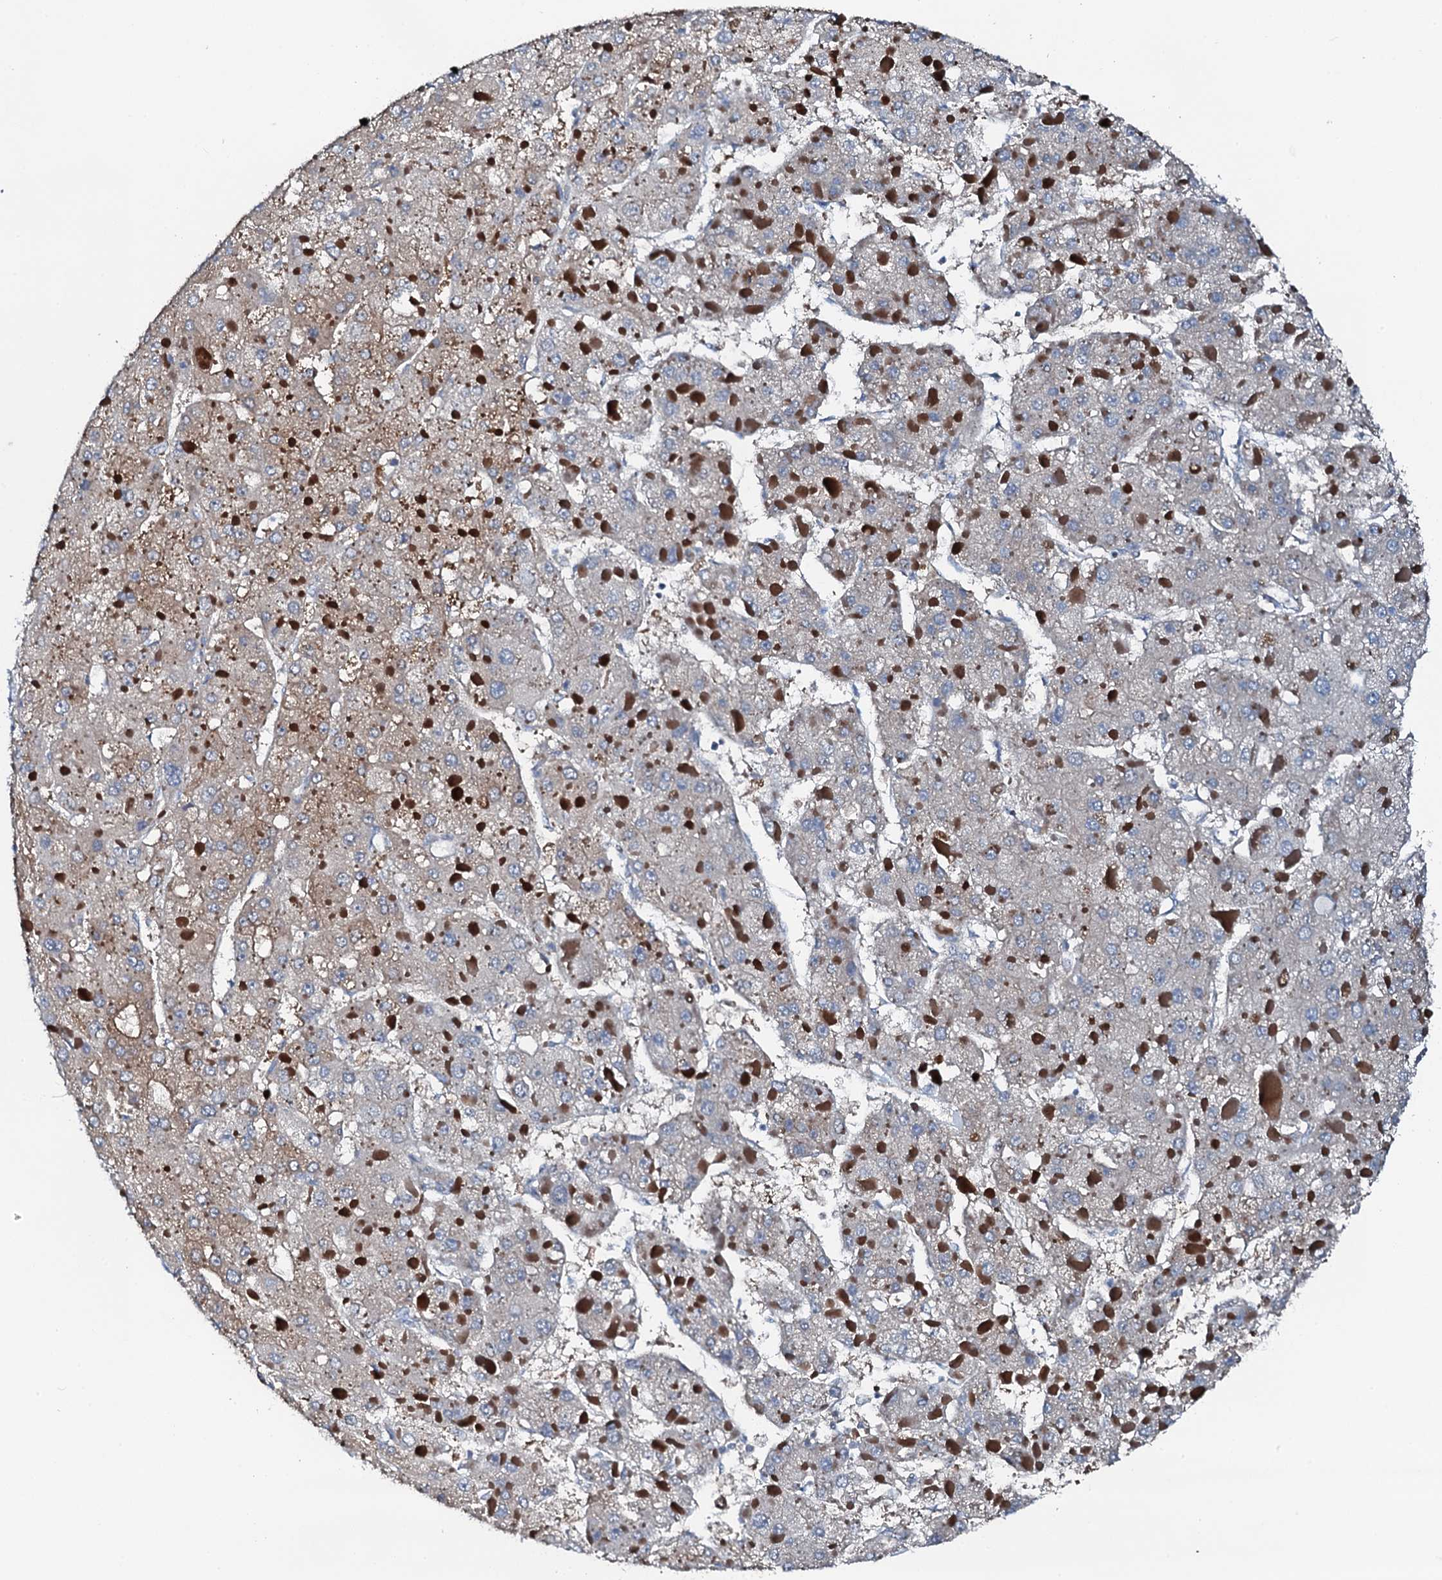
{"staining": {"intensity": "weak", "quantity": "<25%", "location": "cytoplasmic/membranous"}, "tissue": "liver cancer", "cell_type": "Tumor cells", "image_type": "cancer", "snomed": [{"axis": "morphology", "description": "Carcinoma, Hepatocellular, NOS"}, {"axis": "topography", "description": "Liver"}], "caption": "The micrograph demonstrates no significant staining in tumor cells of hepatocellular carcinoma (liver).", "gene": "GFOD2", "patient": {"sex": "female", "age": 73}}